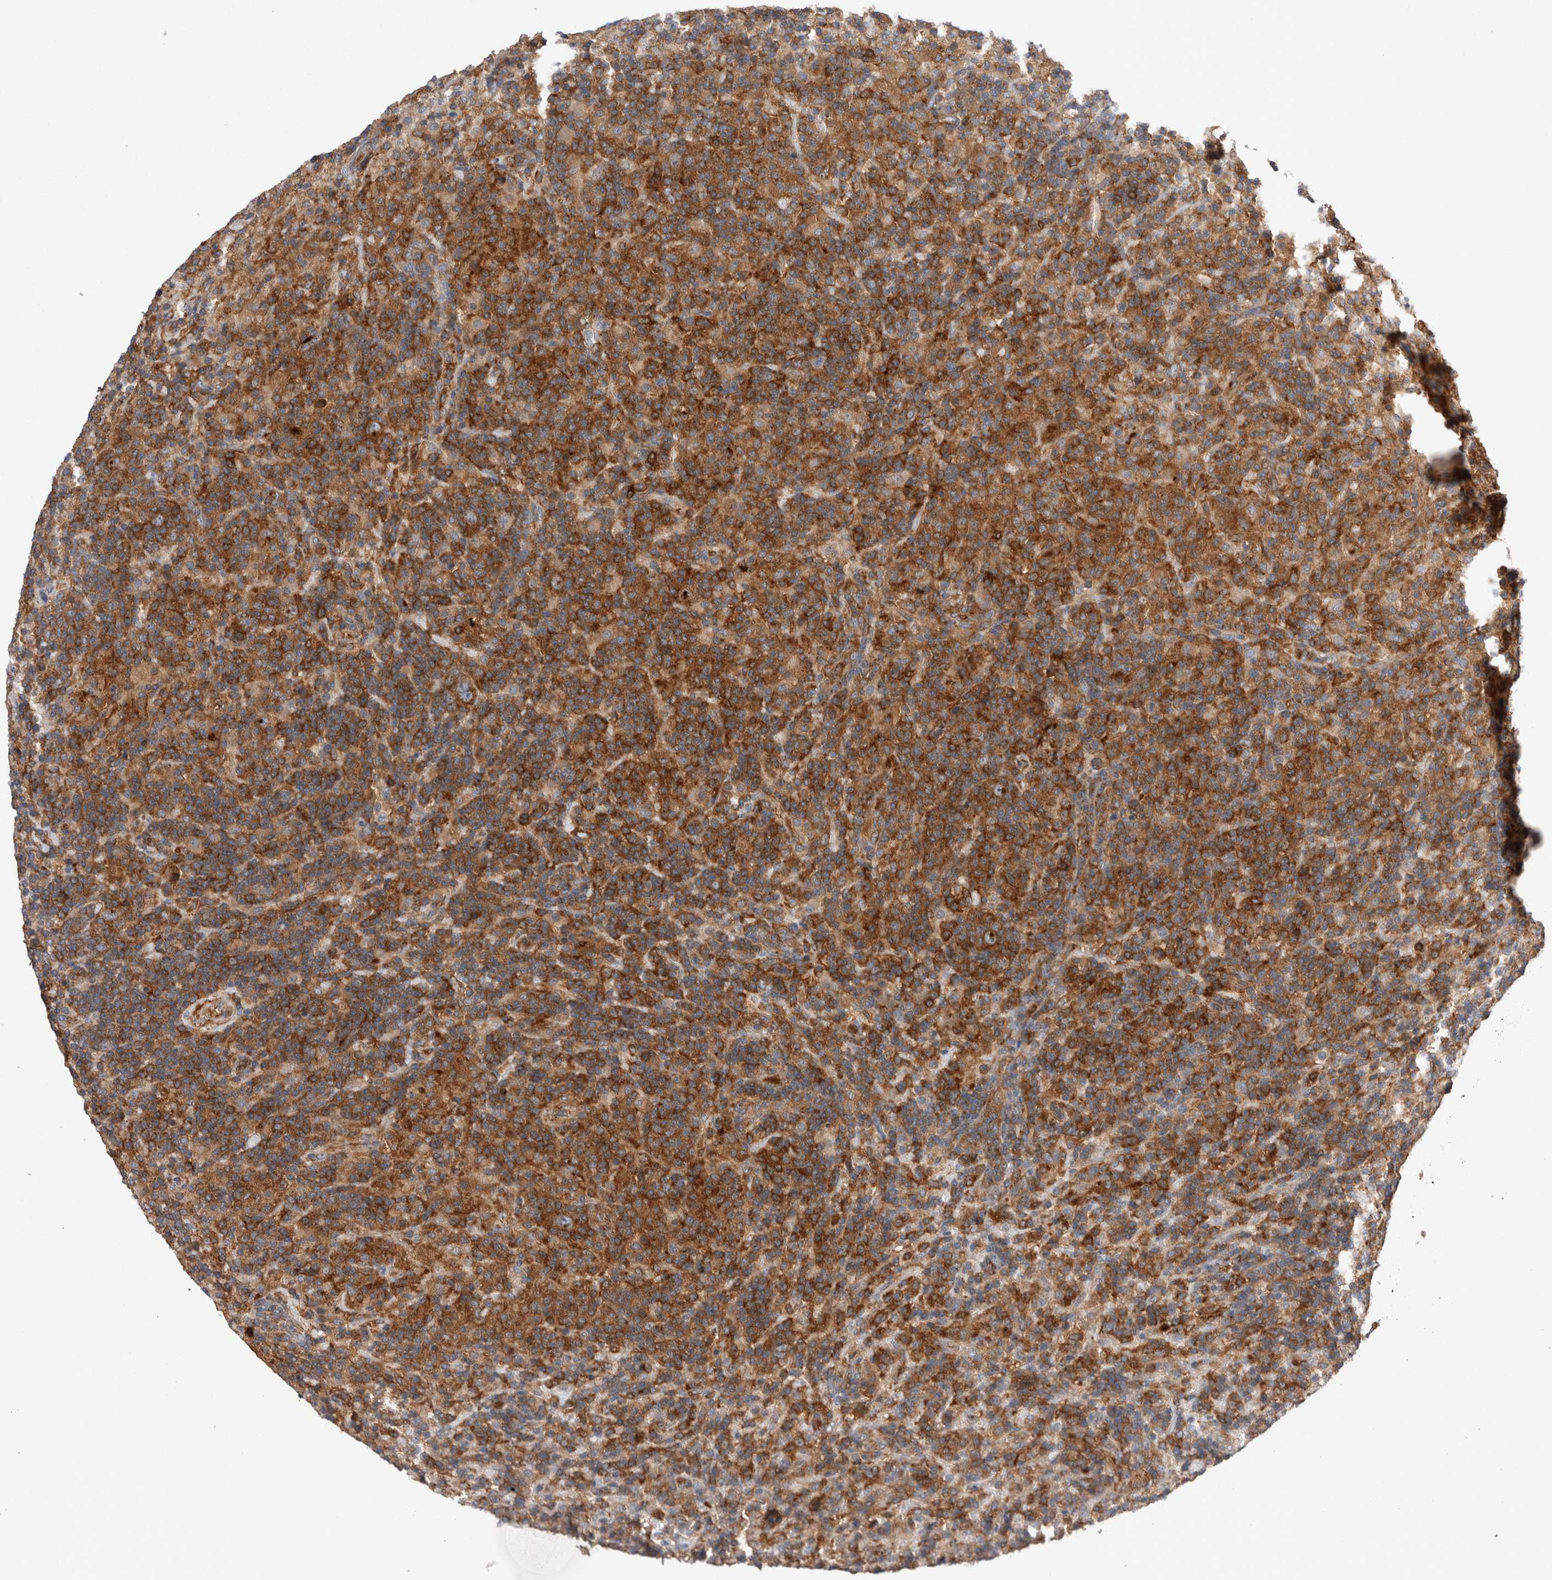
{"staining": {"intensity": "strong", "quantity": ">75%", "location": "cytoplasmic/membranous"}, "tissue": "lymphoma", "cell_type": "Tumor cells", "image_type": "cancer", "snomed": [{"axis": "morphology", "description": "Hodgkin's disease, NOS"}, {"axis": "topography", "description": "Lymph node"}], "caption": "DAB (3,3'-diaminobenzidine) immunohistochemical staining of lymphoma exhibits strong cytoplasmic/membranous protein staining in about >75% of tumor cells. The staining is performed using DAB (3,3'-diaminobenzidine) brown chromogen to label protein expression. The nuclei are counter-stained blue using hematoxylin.", "gene": "RAB11FIP1", "patient": {"sex": "male", "age": 70}}